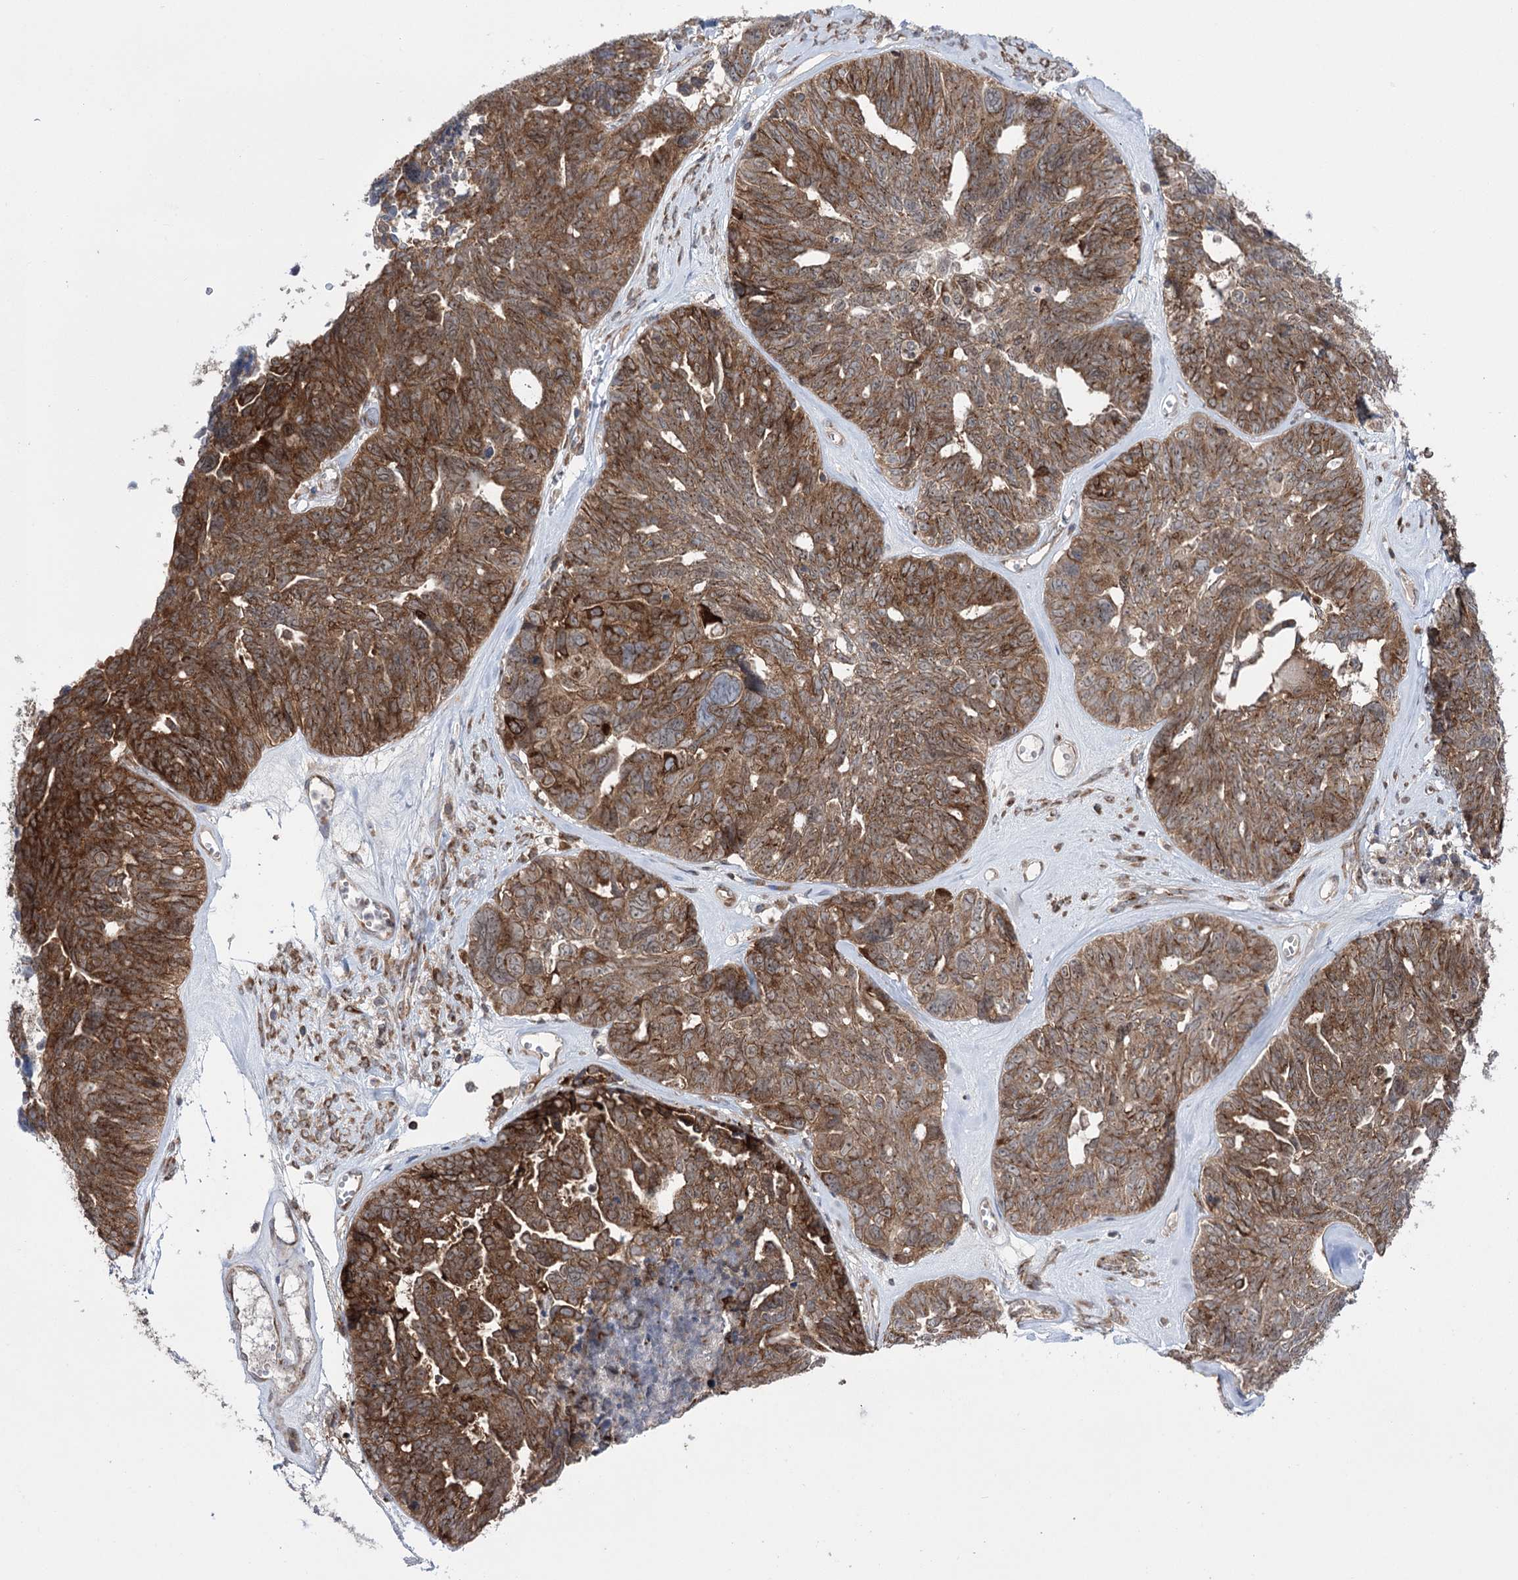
{"staining": {"intensity": "moderate", "quantity": ">75%", "location": "cytoplasmic/membranous"}, "tissue": "ovarian cancer", "cell_type": "Tumor cells", "image_type": "cancer", "snomed": [{"axis": "morphology", "description": "Cystadenocarcinoma, serous, NOS"}, {"axis": "topography", "description": "Ovary"}], "caption": "DAB immunohistochemical staining of ovarian serous cystadenocarcinoma shows moderate cytoplasmic/membranous protein expression in about >75% of tumor cells.", "gene": "ZNF622", "patient": {"sex": "female", "age": 79}}